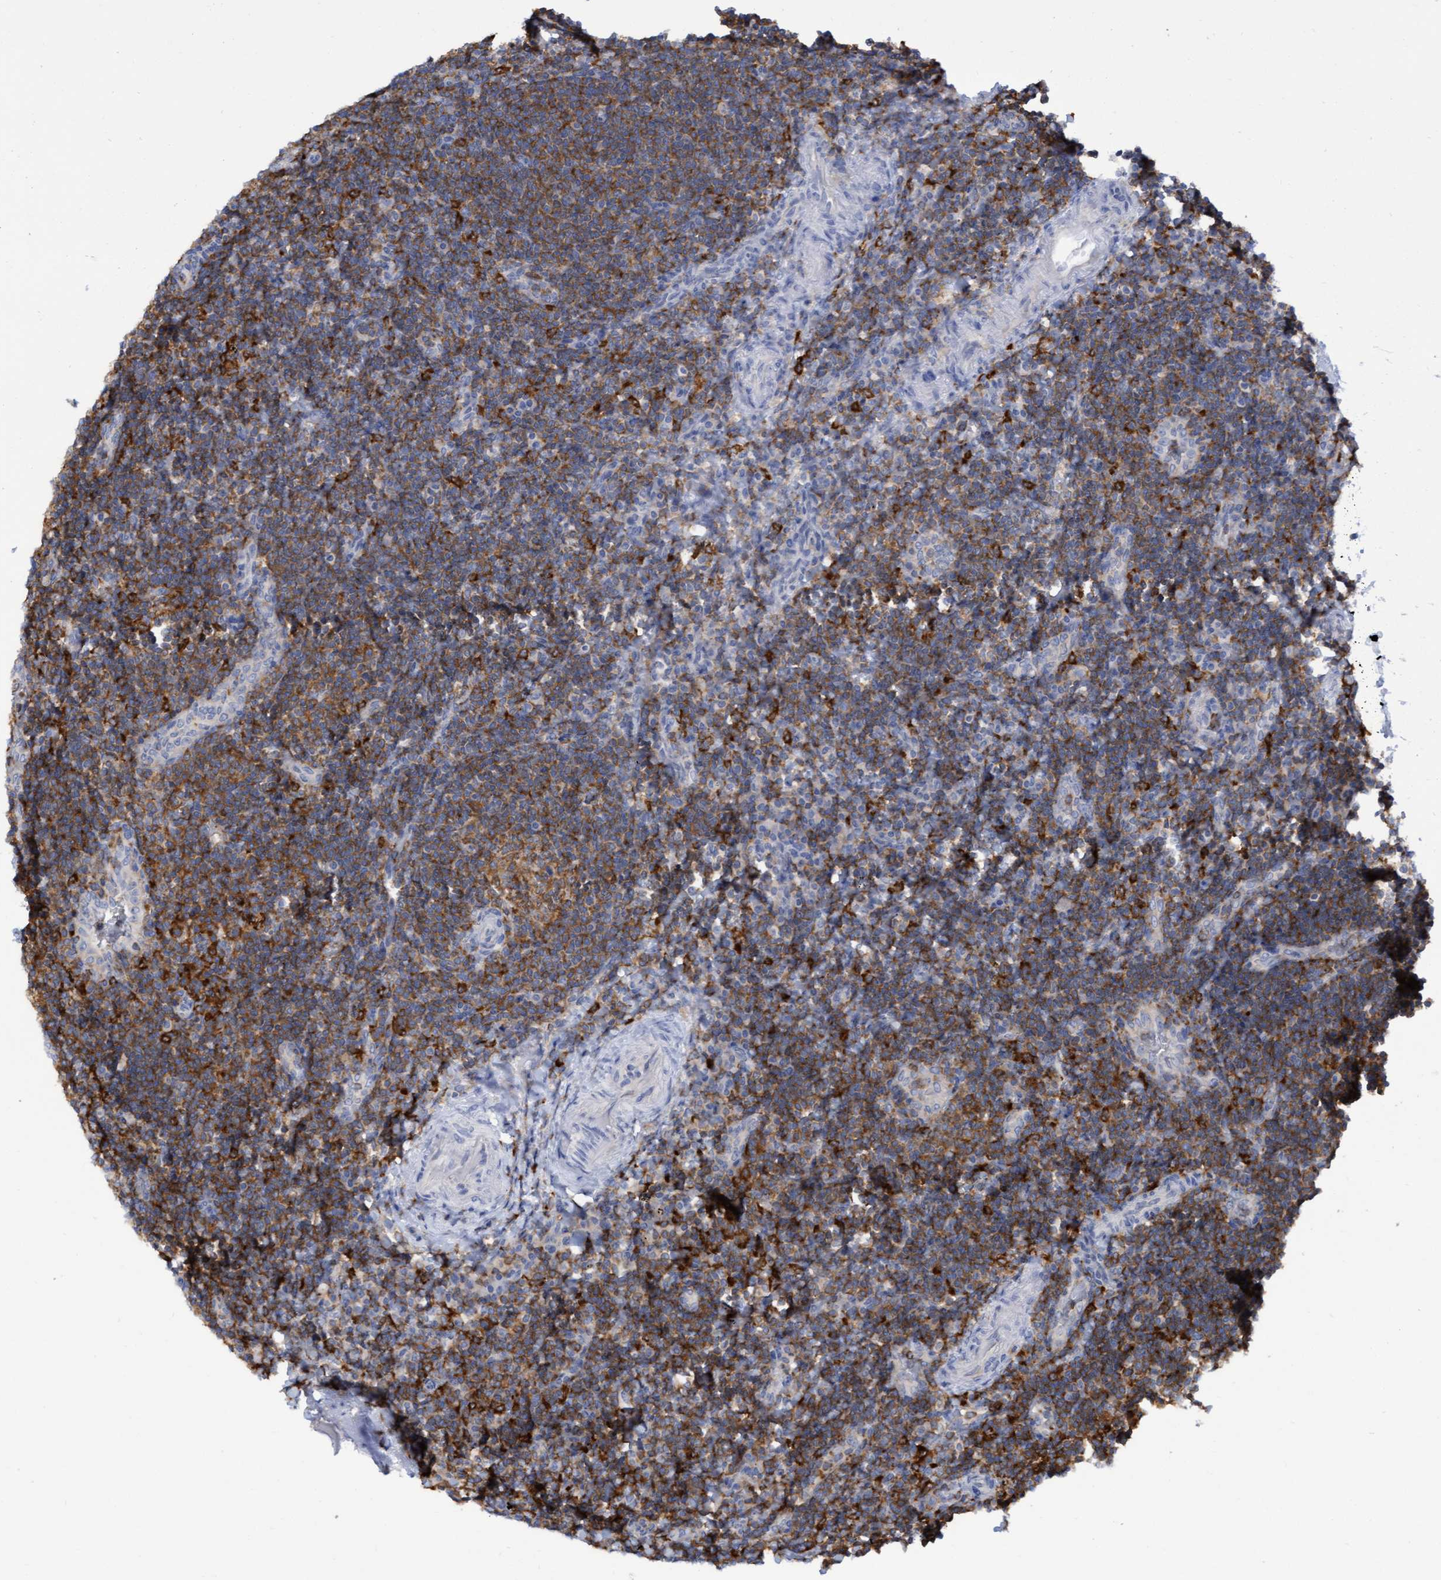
{"staining": {"intensity": "moderate", "quantity": ">75%", "location": "cytoplasmic/membranous"}, "tissue": "lymphoma", "cell_type": "Tumor cells", "image_type": "cancer", "snomed": [{"axis": "morphology", "description": "Malignant lymphoma, non-Hodgkin's type, High grade"}, {"axis": "topography", "description": "Tonsil"}], "caption": "A medium amount of moderate cytoplasmic/membranous positivity is present in approximately >75% of tumor cells in high-grade malignant lymphoma, non-Hodgkin's type tissue.", "gene": "FNBP1", "patient": {"sex": "female", "age": 36}}